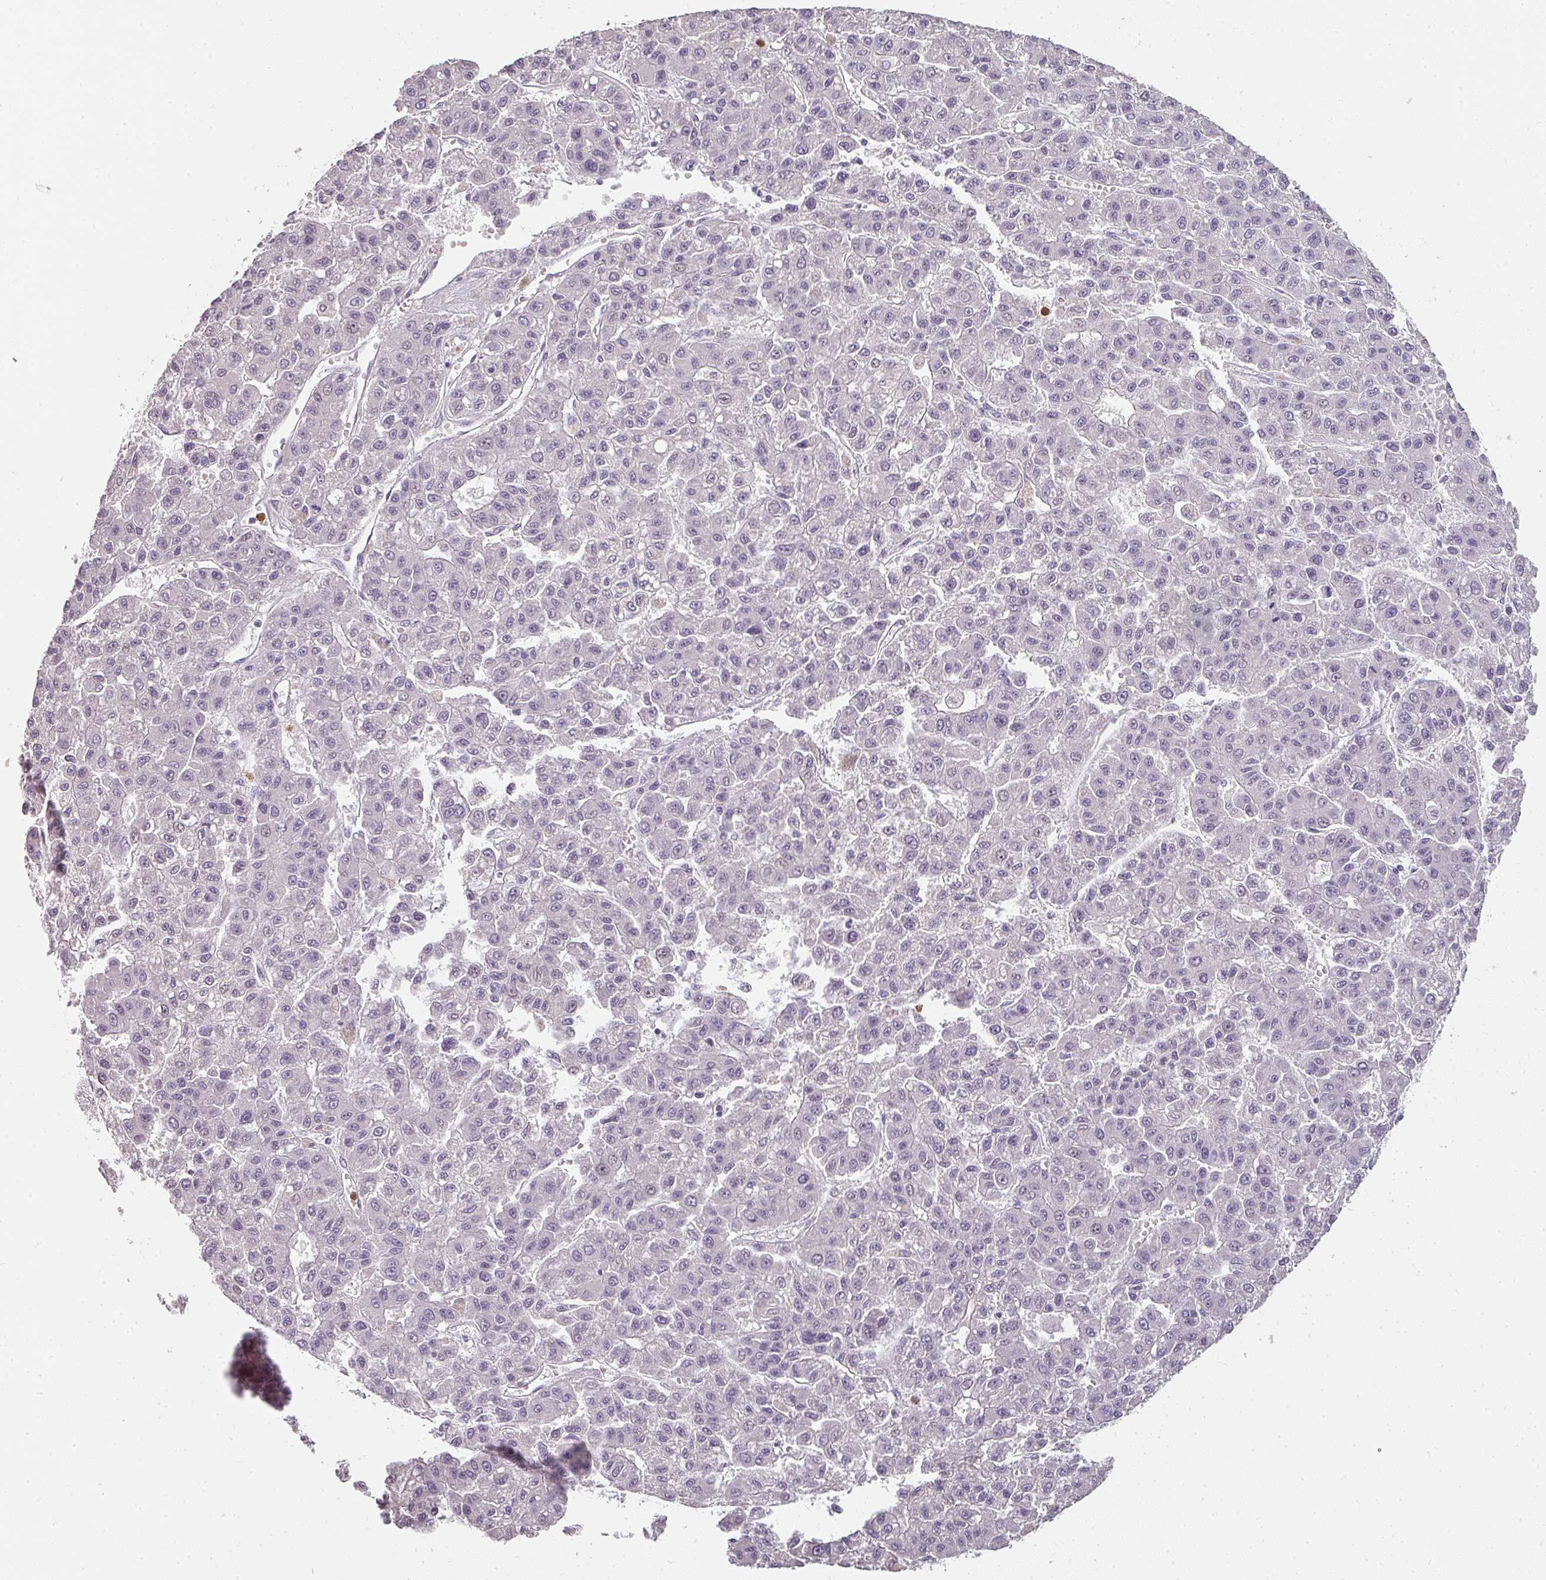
{"staining": {"intensity": "negative", "quantity": "none", "location": "none"}, "tissue": "liver cancer", "cell_type": "Tumor cells", "image_type": "cancer", "snomed": [{"axis": "morphology", "description": "Carcinoma, Hepatocellular, NOS"}, {"axis": "topography", "description": "Liver"}], "caption": "Protein analysis of liver cancer (hepatocellular carcinoma) reveals no significant staining in tumor cells. (DAB (3,3'-diaminobenzidine) immunohistochemistry (IHC) with hematoxylin counter stain).", "gene": "CAMP", "patient": {"sex": "male", "age": 70}}